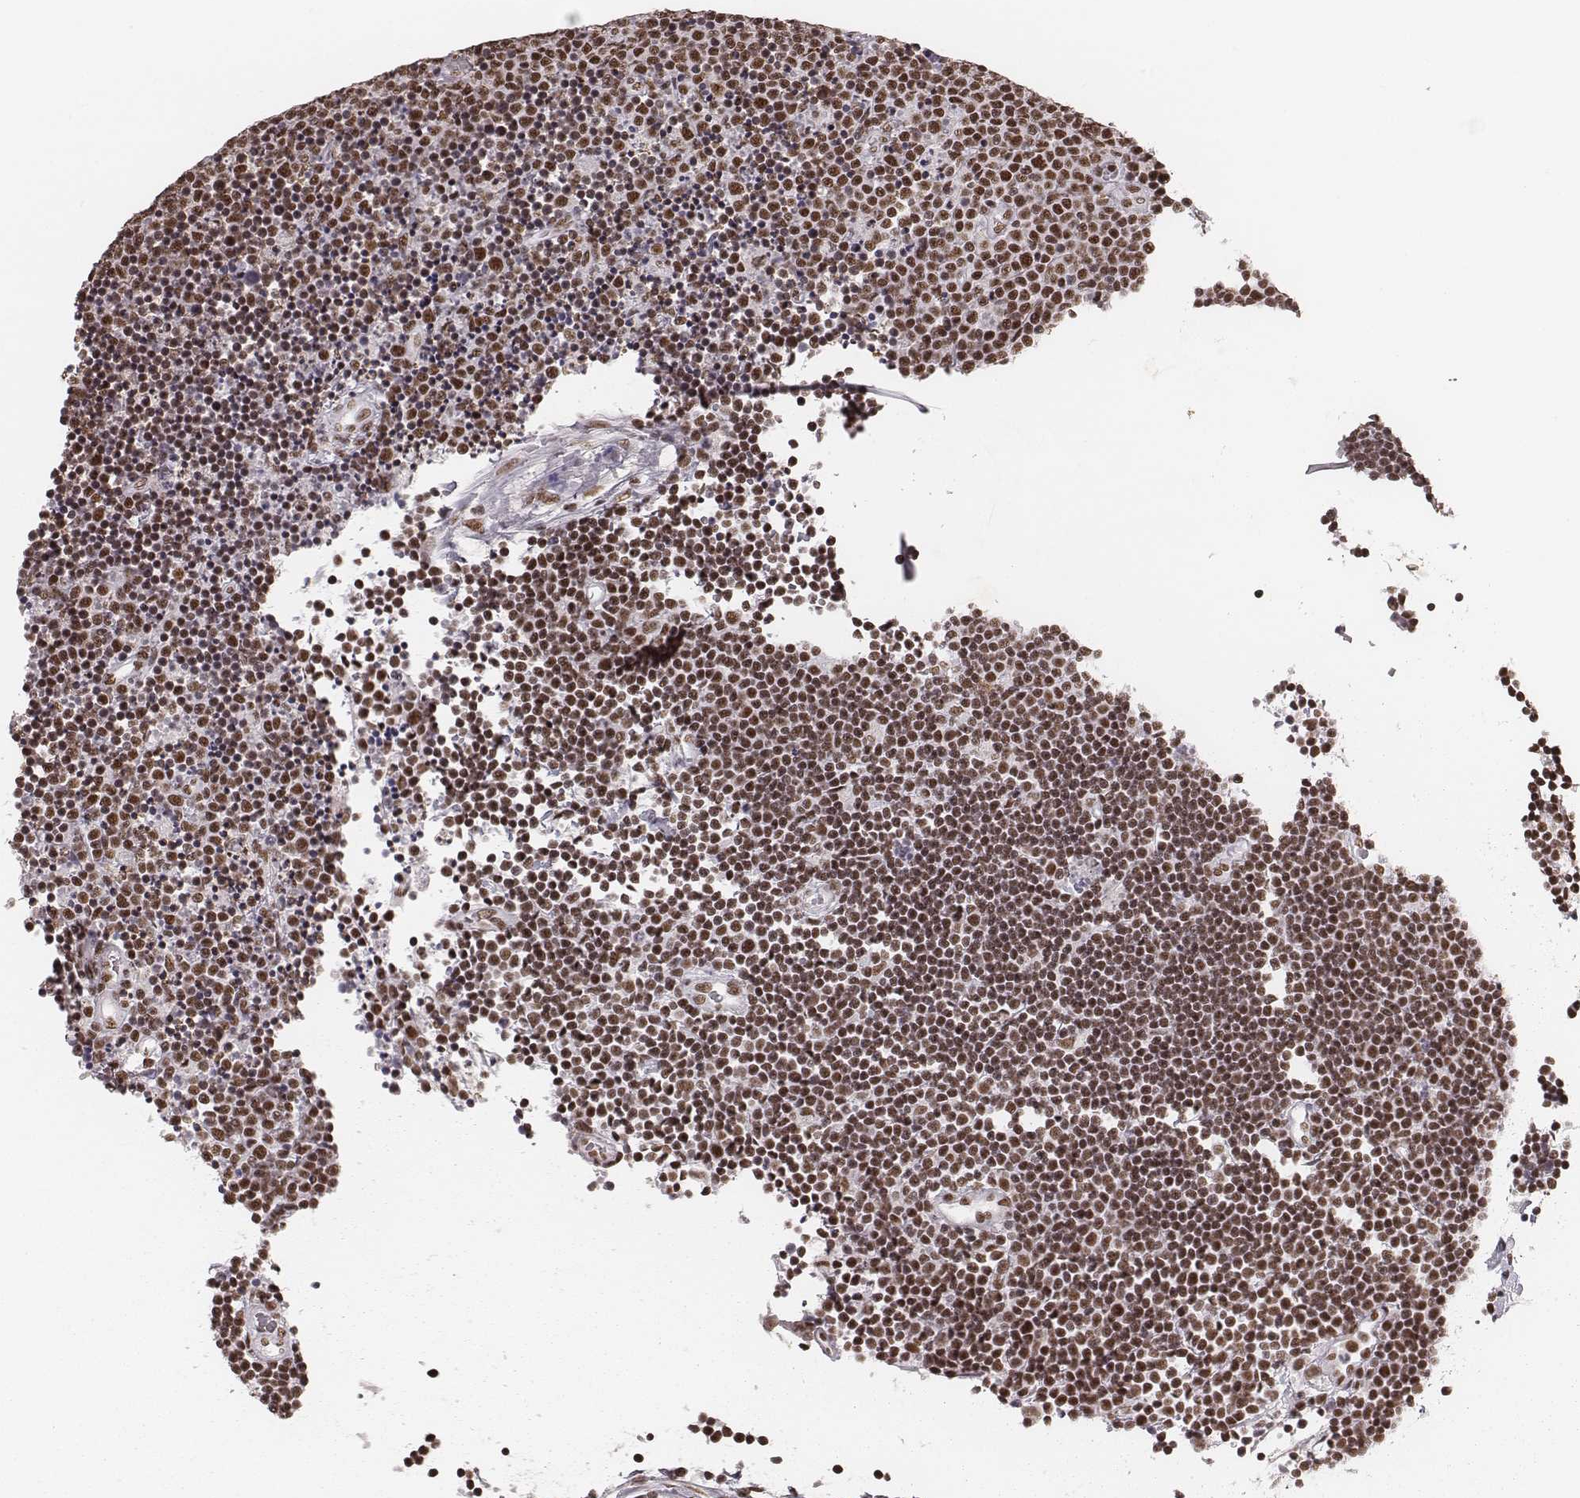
{"staining": {"intensity": "moderate", "quantity": ">75%", "location": "nuclear"}, "tissue": "lymphoma", "cell_type": "Tumor cells", "image_type": "cancer", "snomed": [{"axis": "morphology", "description": "Malignant lymphoma, non-Hodgkin's type, Low grade"}, {"axis": "topography", "description": "Brain"}], "caption": "Lymphoma stained with immunohistochemistry (IHC) demonstrates moderate nuclear staining in about >75% of tumor cells.", "gene": "LUC7L", "patient": {"sex": "female", "age": 66}}